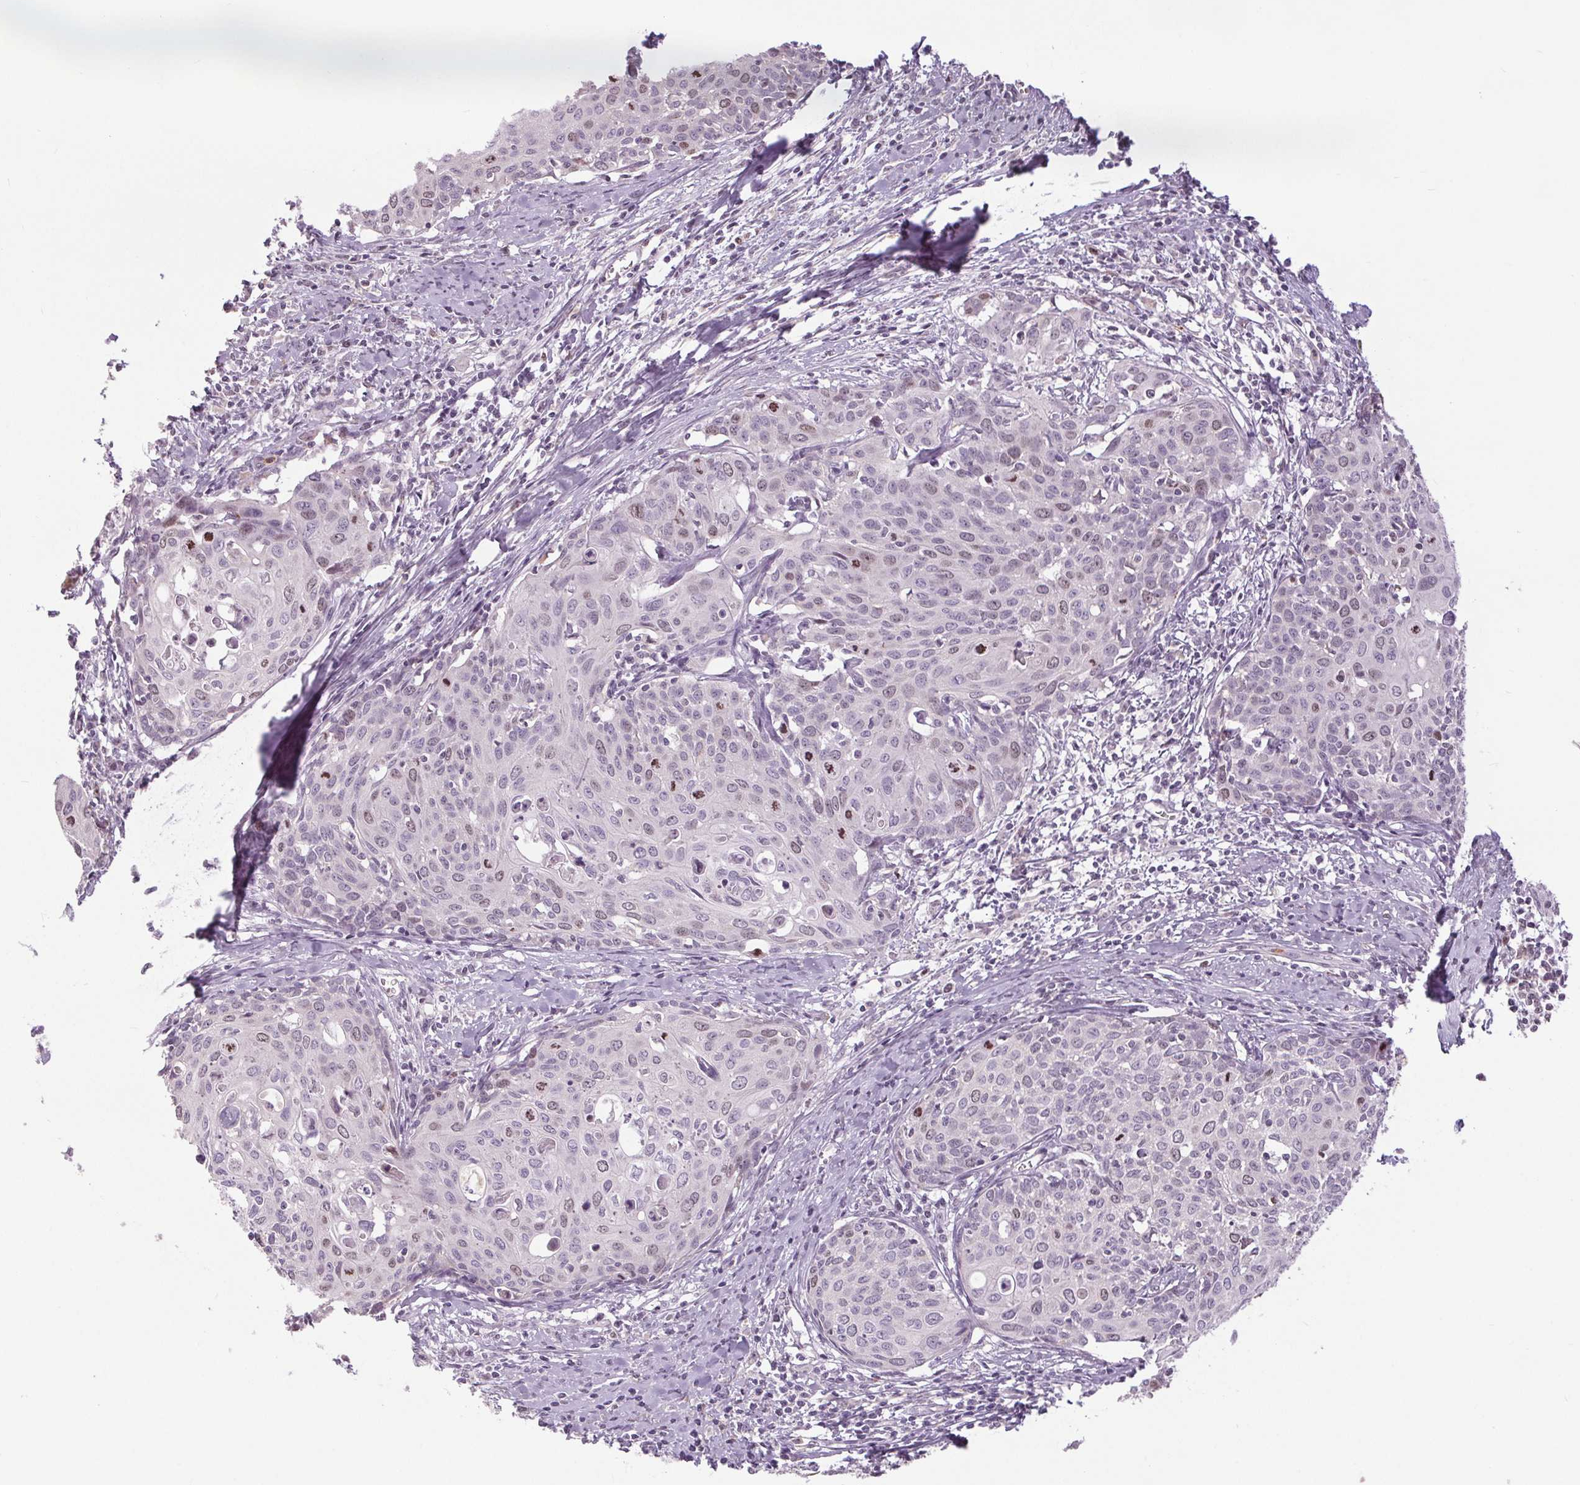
{"staining": {"intensity": "moderate", "quantity": "<25%", "location": "nuclear"}, "tissue": "cervical cancer", "cell_type": "Tumor cells", "image_type": "cancer", "snomed": [{"axis": "morphology", "description": "Squamous cell carcinoma, NOS"}, {"axis": "topography", "description": "Cervix"}], "caption": "Cervical squamous cell carcinoma stained with a protein marker demonstrates moderate staining in tumor cells.", "gene": "SMIM6", "patient": {"sex": "female", "age": 62}}